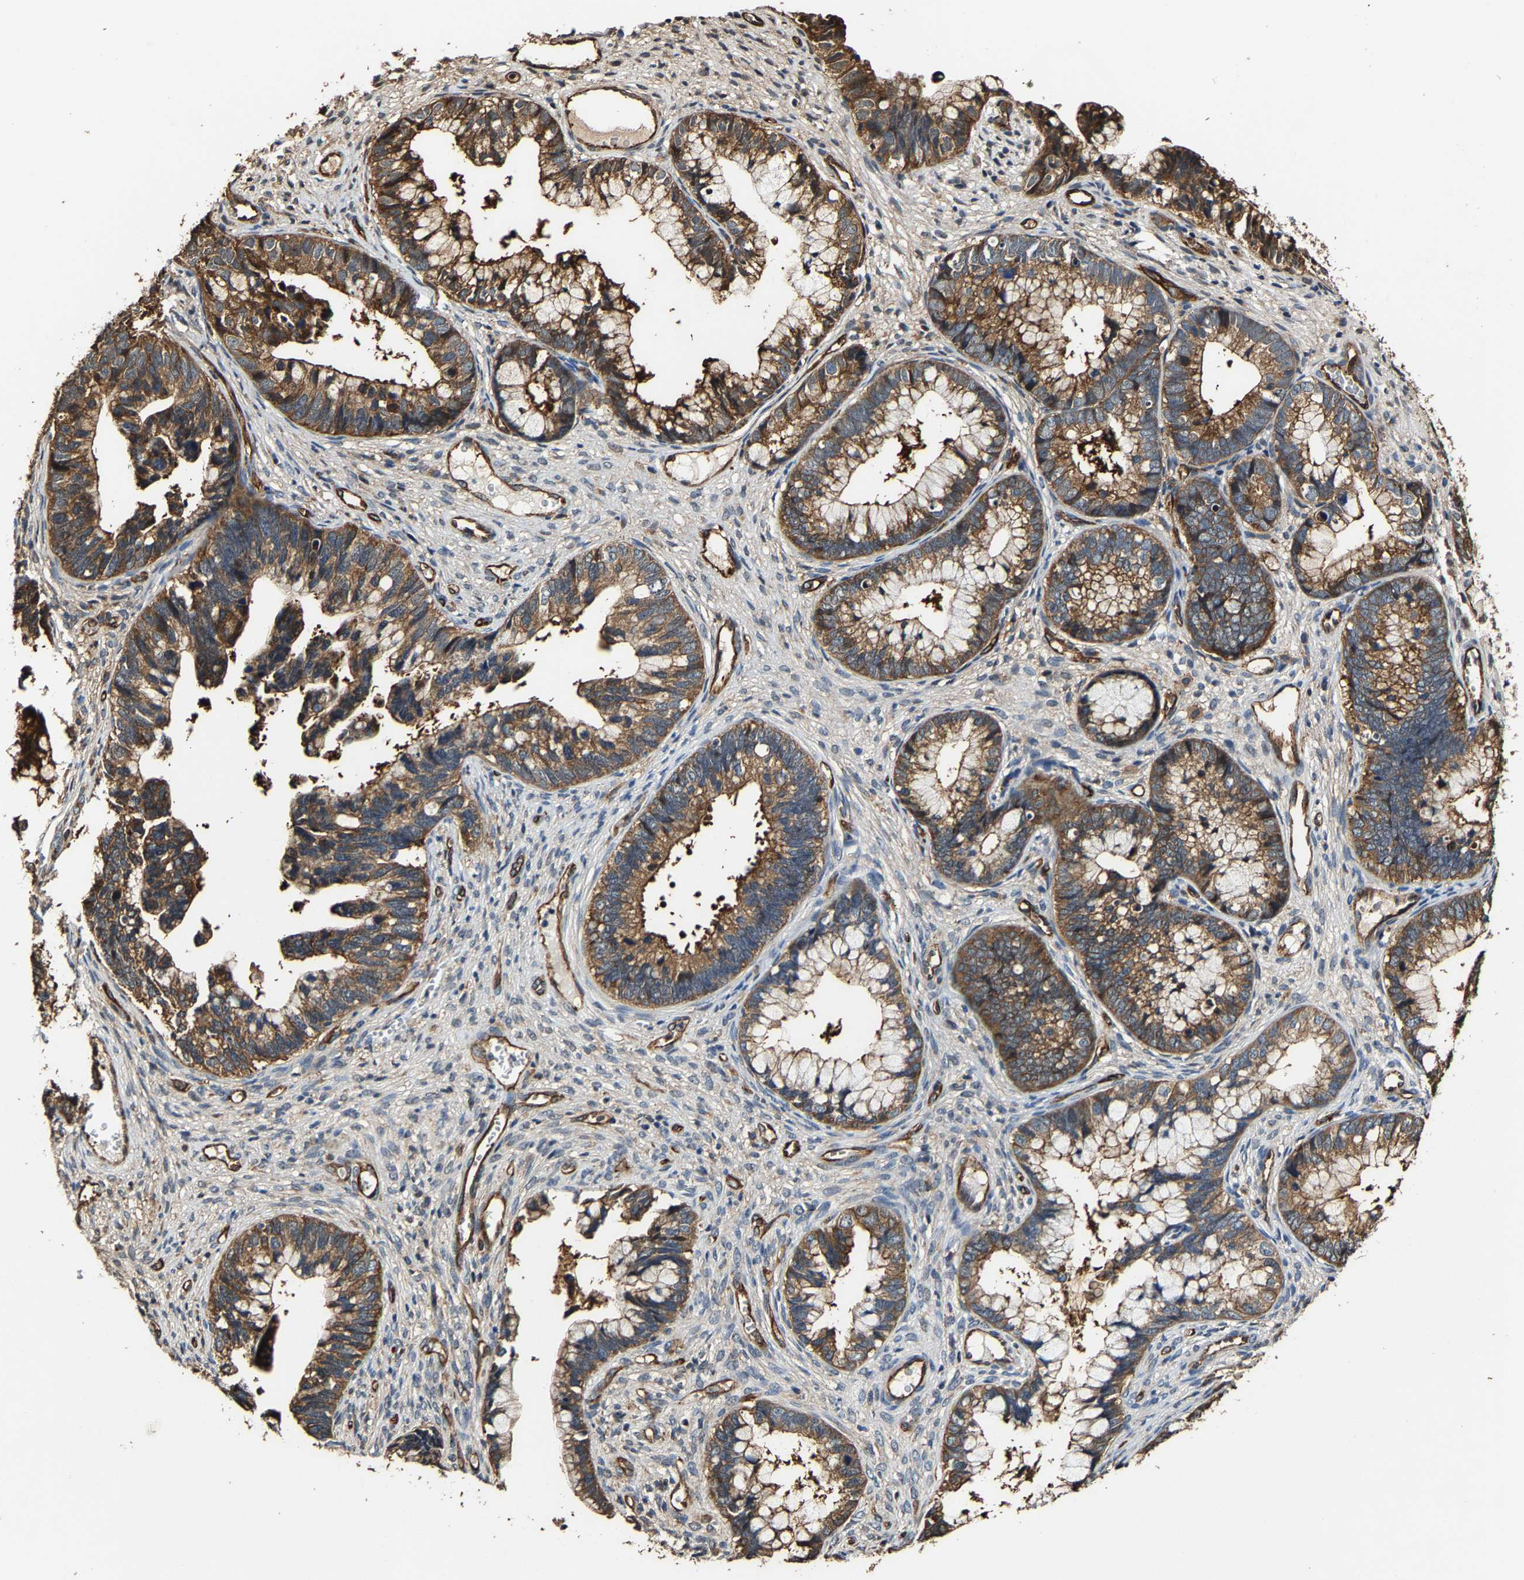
{"staining": {"intensity": "strong", "quantity": ">75%", "location": "cytoplasmic/membranous"}, "tissue": "cervical cancer", "cell_type": "Tumor cells", "image_type": "cancer", "snomed": [{"axis": "morphology", "description": "Adenocarcinoma, NOS"}, {"axis": "topography", "description": "Cervix"}], "caption": "Brown immunohistochemical staining in cervical adenocarcinoma demonstrates strong cytoplasmic/membranous expression in about >75% of tumor cells.", "gene": "GFRA3", "patient": {"sex": "female", "age": 44}}